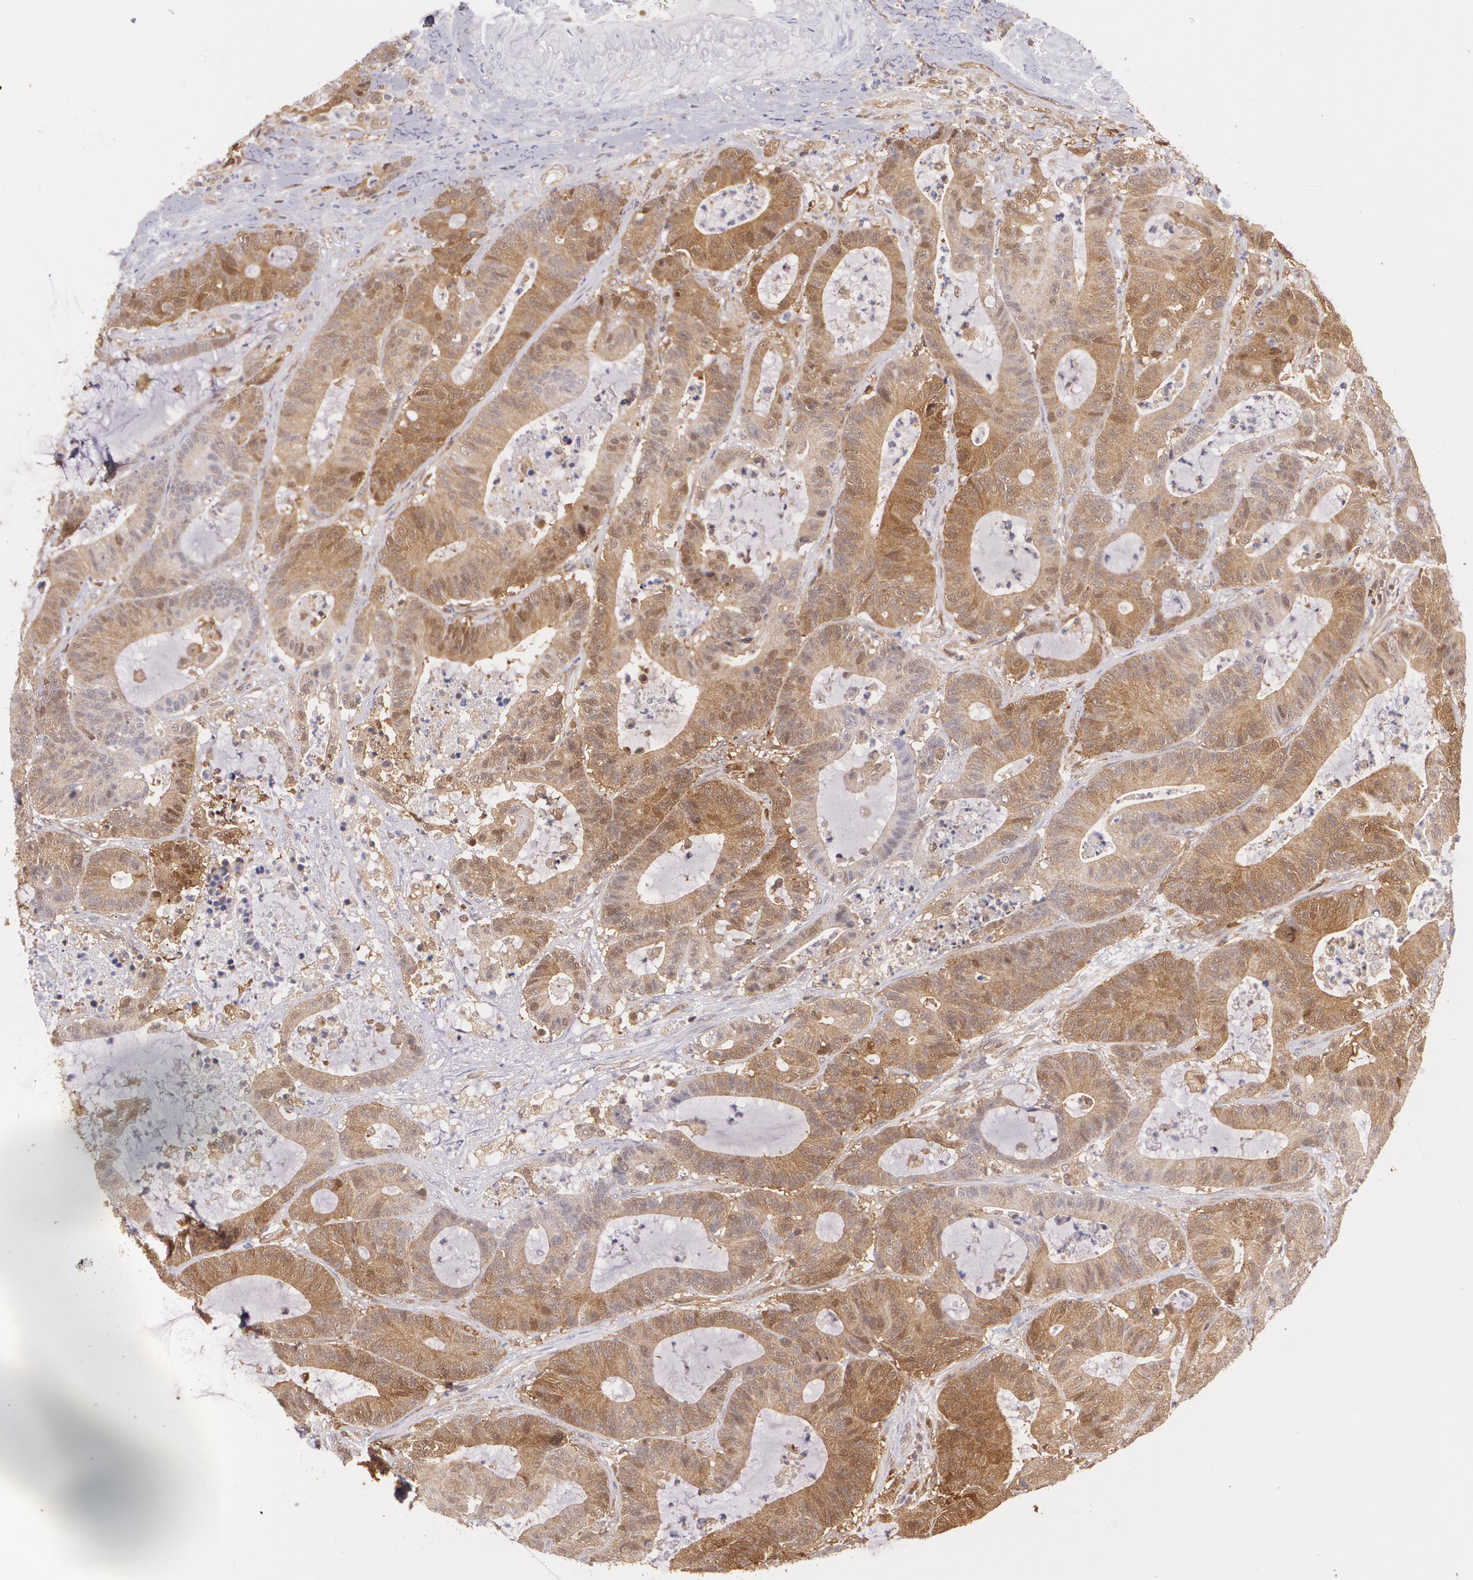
{"staining": {"intensity": "moderate", "quantity": ">75%", "location": "cytoplasmic/membranous,nuclear"}, "tissue": "colorectal cancer", "cell_type": "Tumor cells", "image_type": "cancer", "snomed": [{"axis": "morphology", "description": "Adenocarcinoma, NOS"}, {"axis": "topography", "description": "Colon"}], "caption": "Adenocarcinoma (colorectal) stained with a protein marker displays moderate staining in tumor cells.", "gene": "HSPH1", "patient": {"sex": "female", "age": 84}}